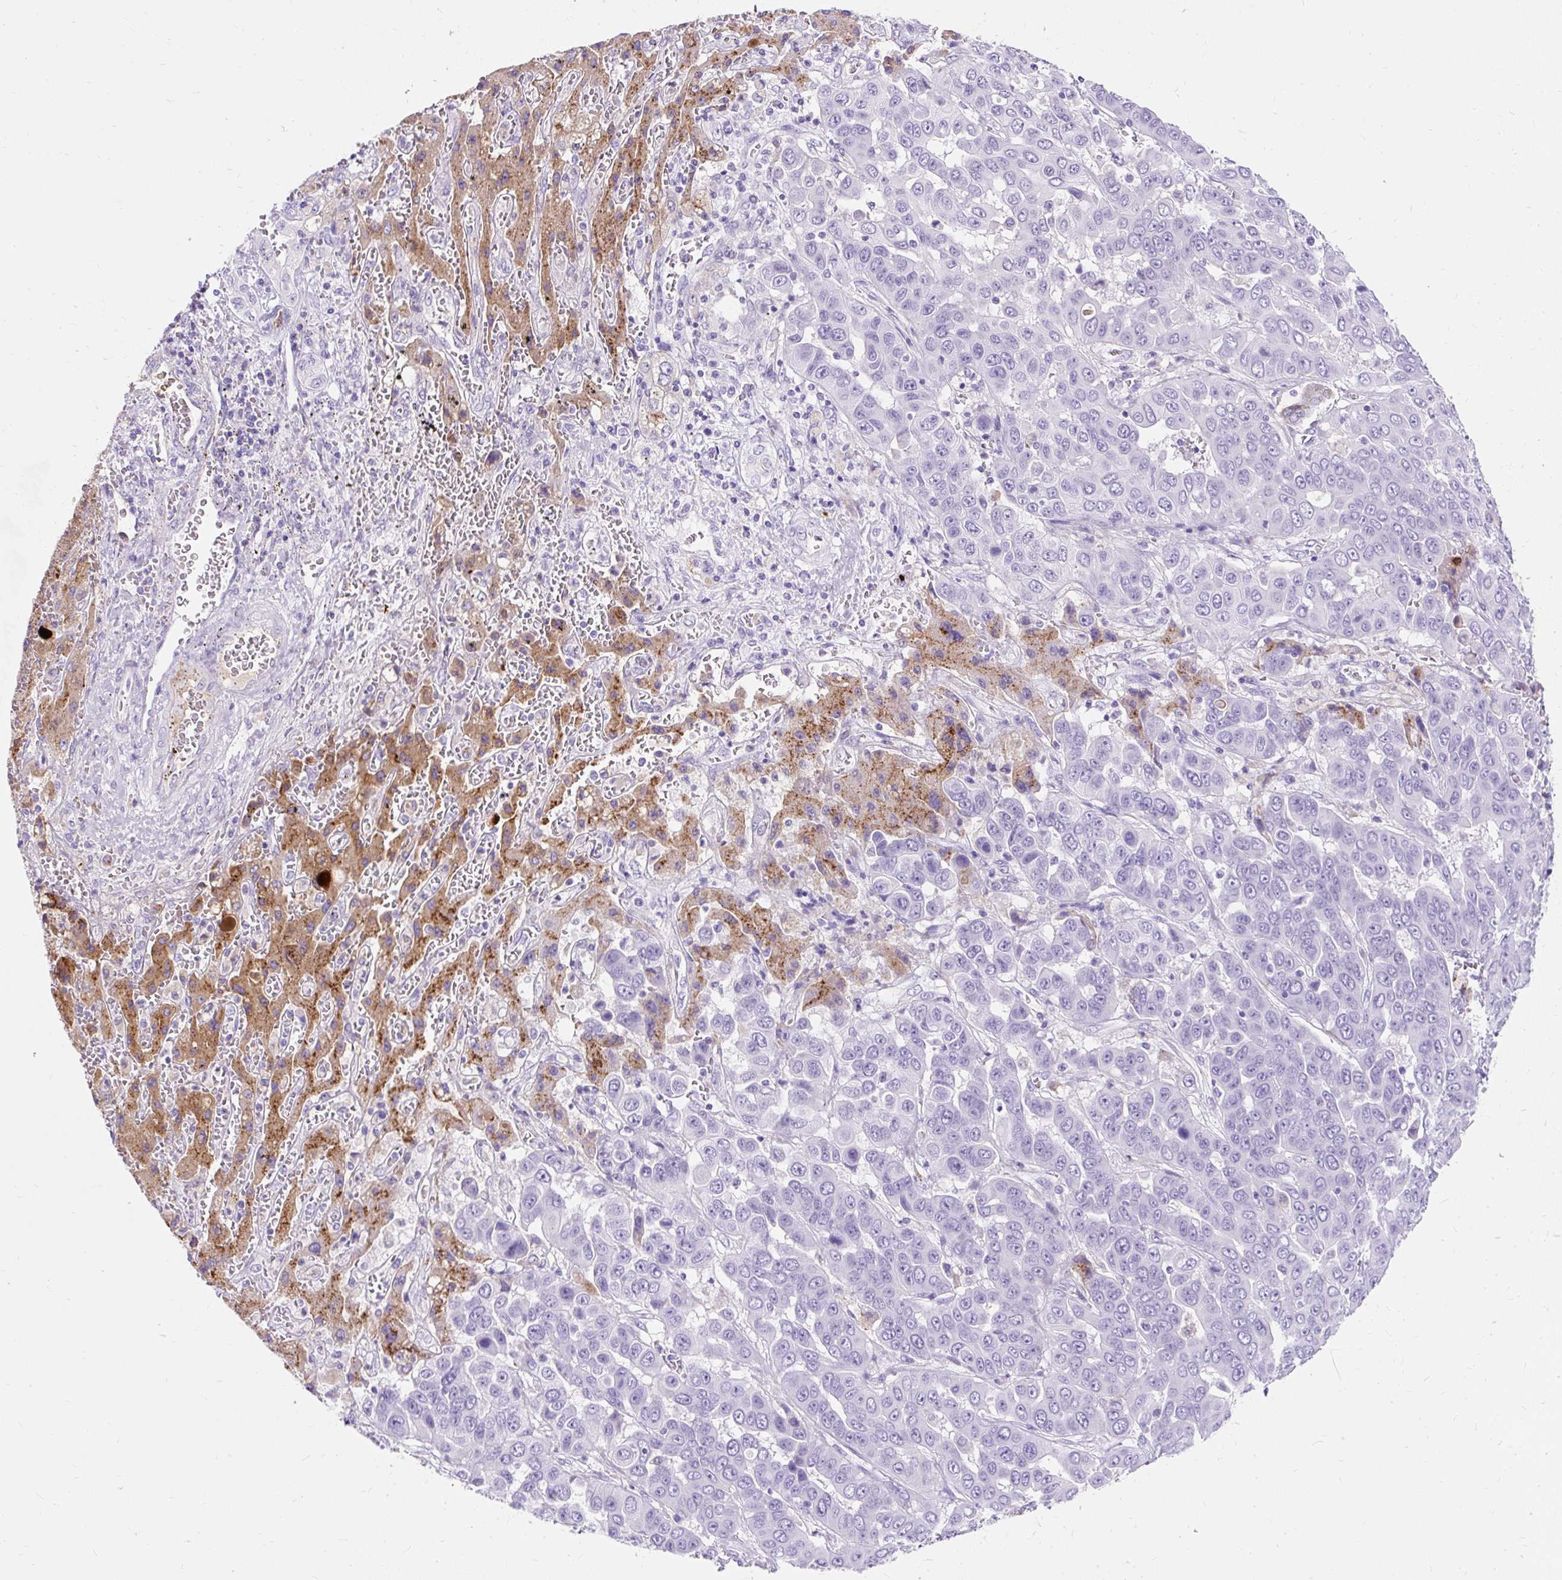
{"staining": {"intensity": "negative", "quantity": "none", "location": "none"}, "tissue": "liver cancer", "cell_type": "Tumor cells", "image_type": "cancer", "snomed": [{"axis": "morphology", "description": "Cholangiocarcinoma"}, {"axis": "topography", "description": "Liver"}], "caption": "IHC of human liver cancer (cholangiocarcinoma) demonstrates no expression in tumor cells.", "gene": "APOC4-APOC2", "patient": {"sex": "female", "age": 52}}